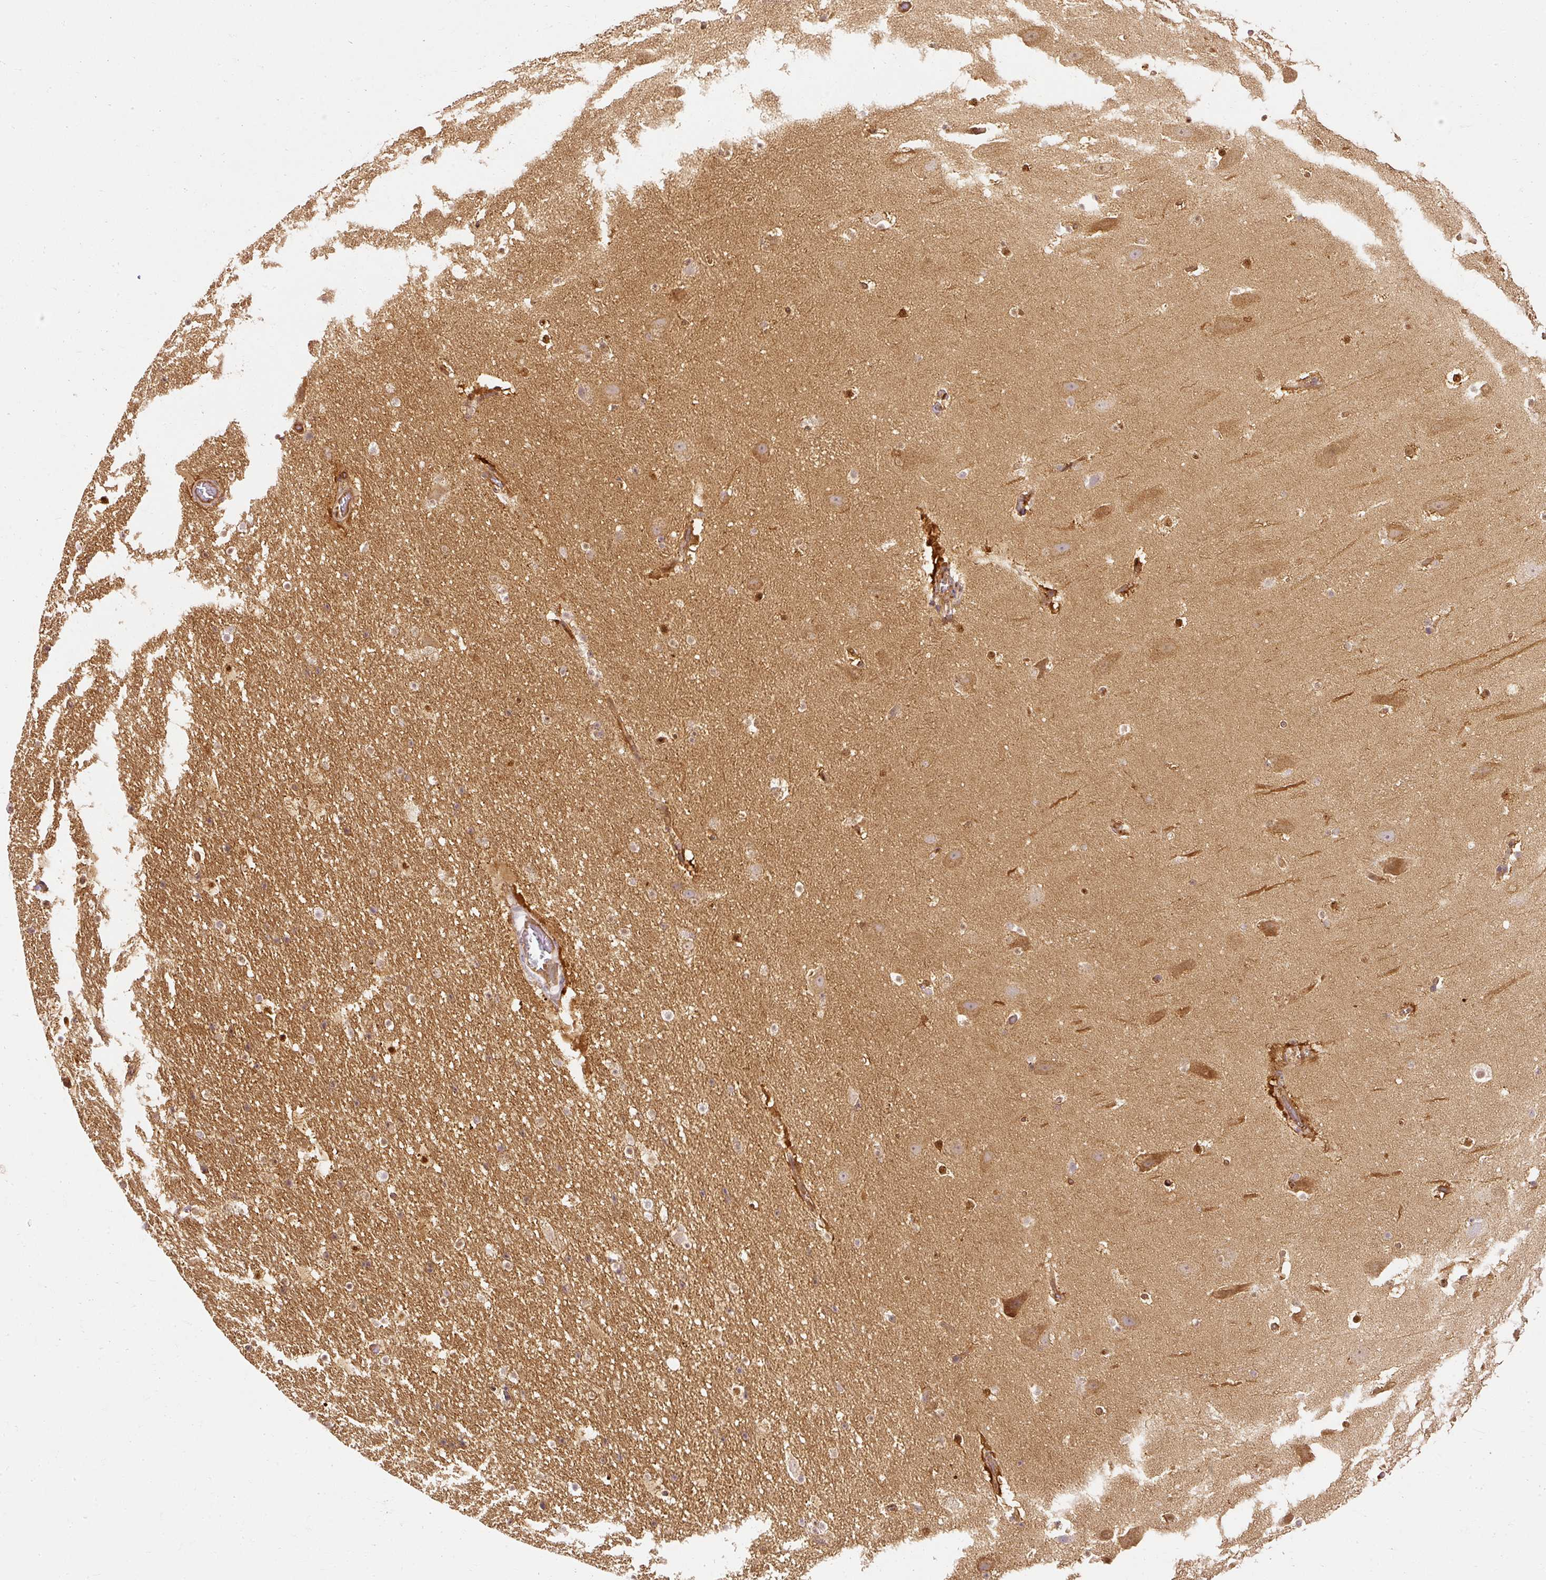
{"staining": {"intensity": "weak", "quantity": "<25%", "location": "cytoplasmic/membranous"}, "tissue": "hippocampus", "cell_type": "Glial cells", "image_type": "normal", "snomed": [{"axis": "morphology", "description": "Normal tissue, NOS"}, {"axis": "topography", "description": "Hippocampus"}], "caption": "Photomicrograph shows no significant protein positivity in glial cells of normal hippocampus.", "gene": "ARMH3", "patient": {"sex": "male", "age": 37}}